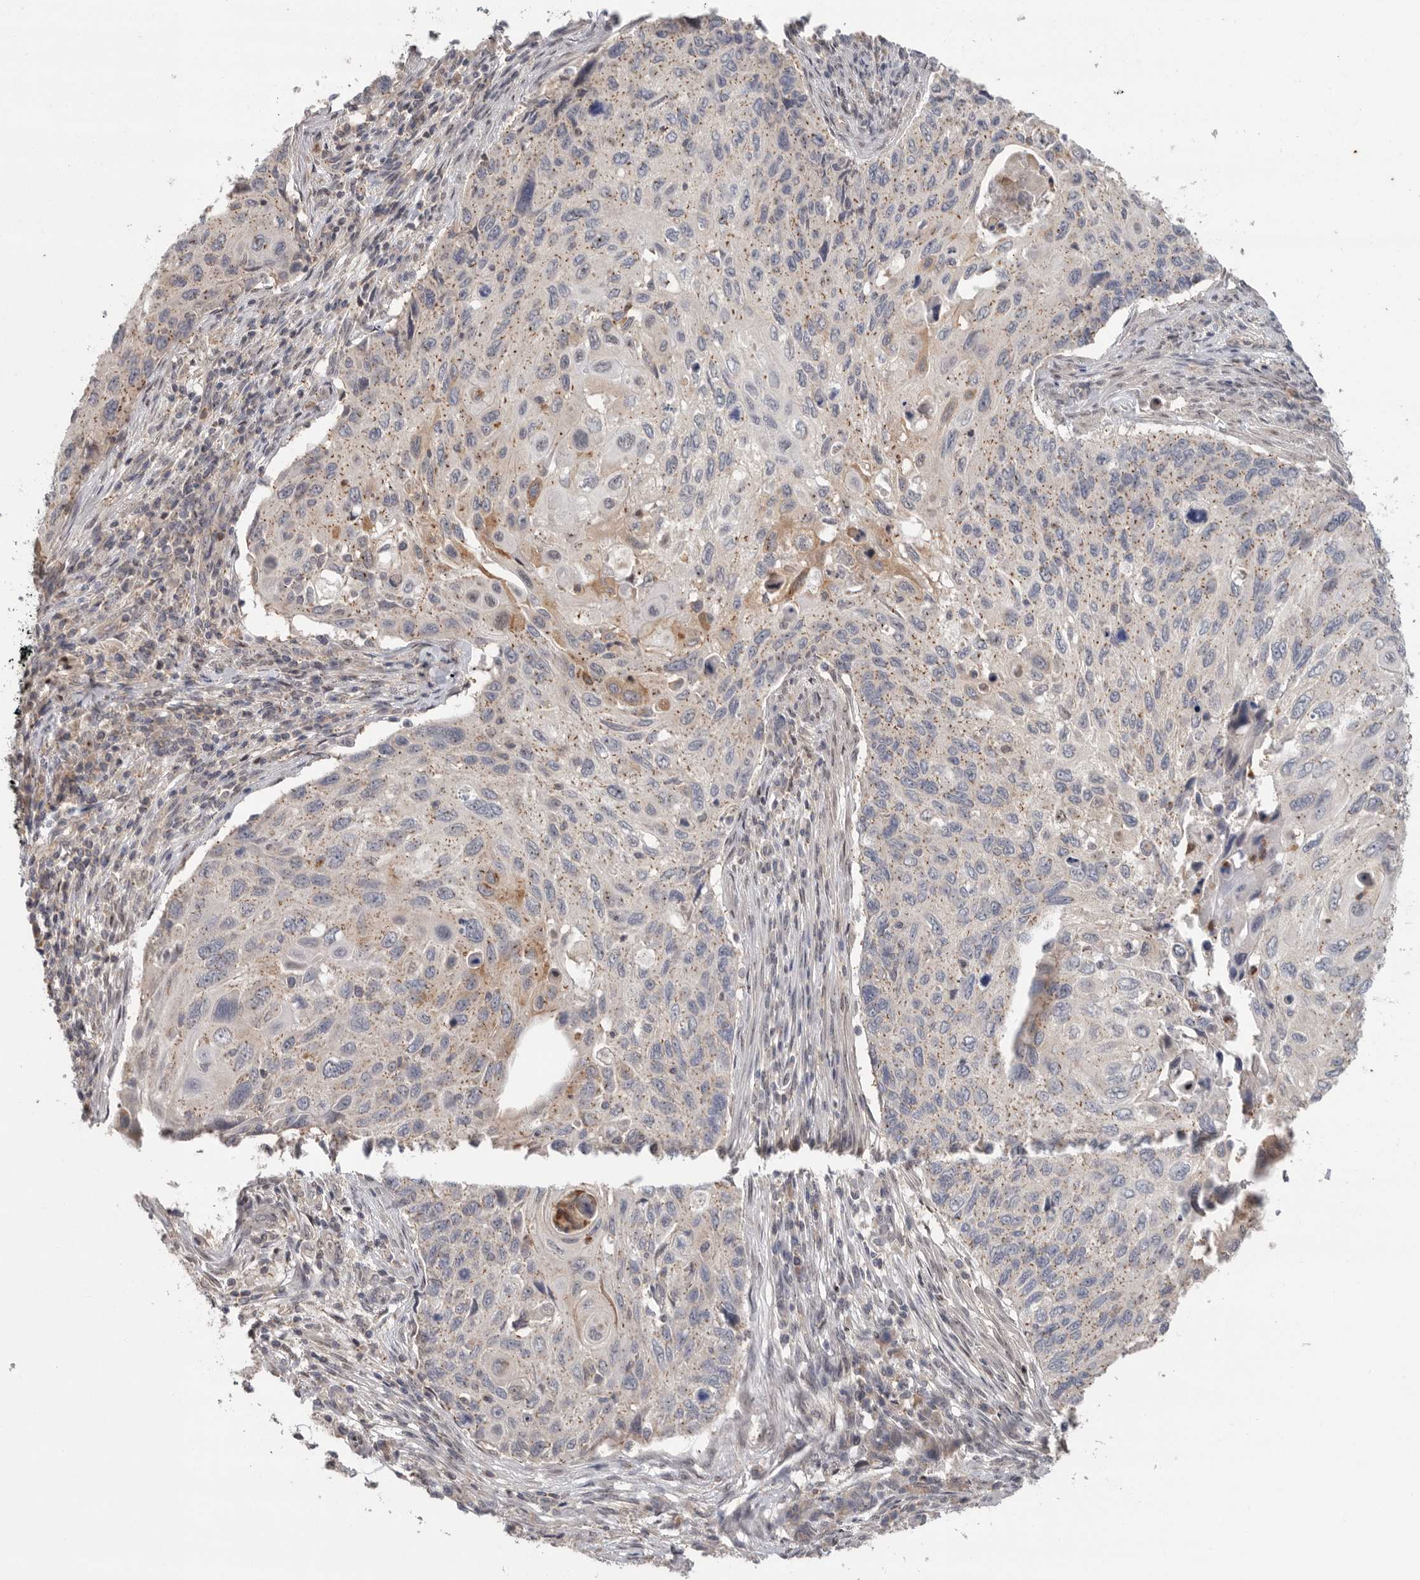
{"staining": {"intensity": "strong", "quantity": "<25%", "location": "cytoplasmic/membranous"}, "tissue": "cervical cancer", "cell_type": "Tumor cells", "image_type": "cancer", "snomed": [{"axis": "morphology", "description": "Squamous cell carcinoma, NOS"}, {"axis": "topography", "description": "Cervix"}], "caption": "An immunohistochemistry image of neoplastic tissue is shown. Protein staining in brown highlights strong cytoplasmic/membranous positivity in cervical cancer within tumor cells.", "gene": "KLK5", "patient": {"sex": "female", "age": 70}}